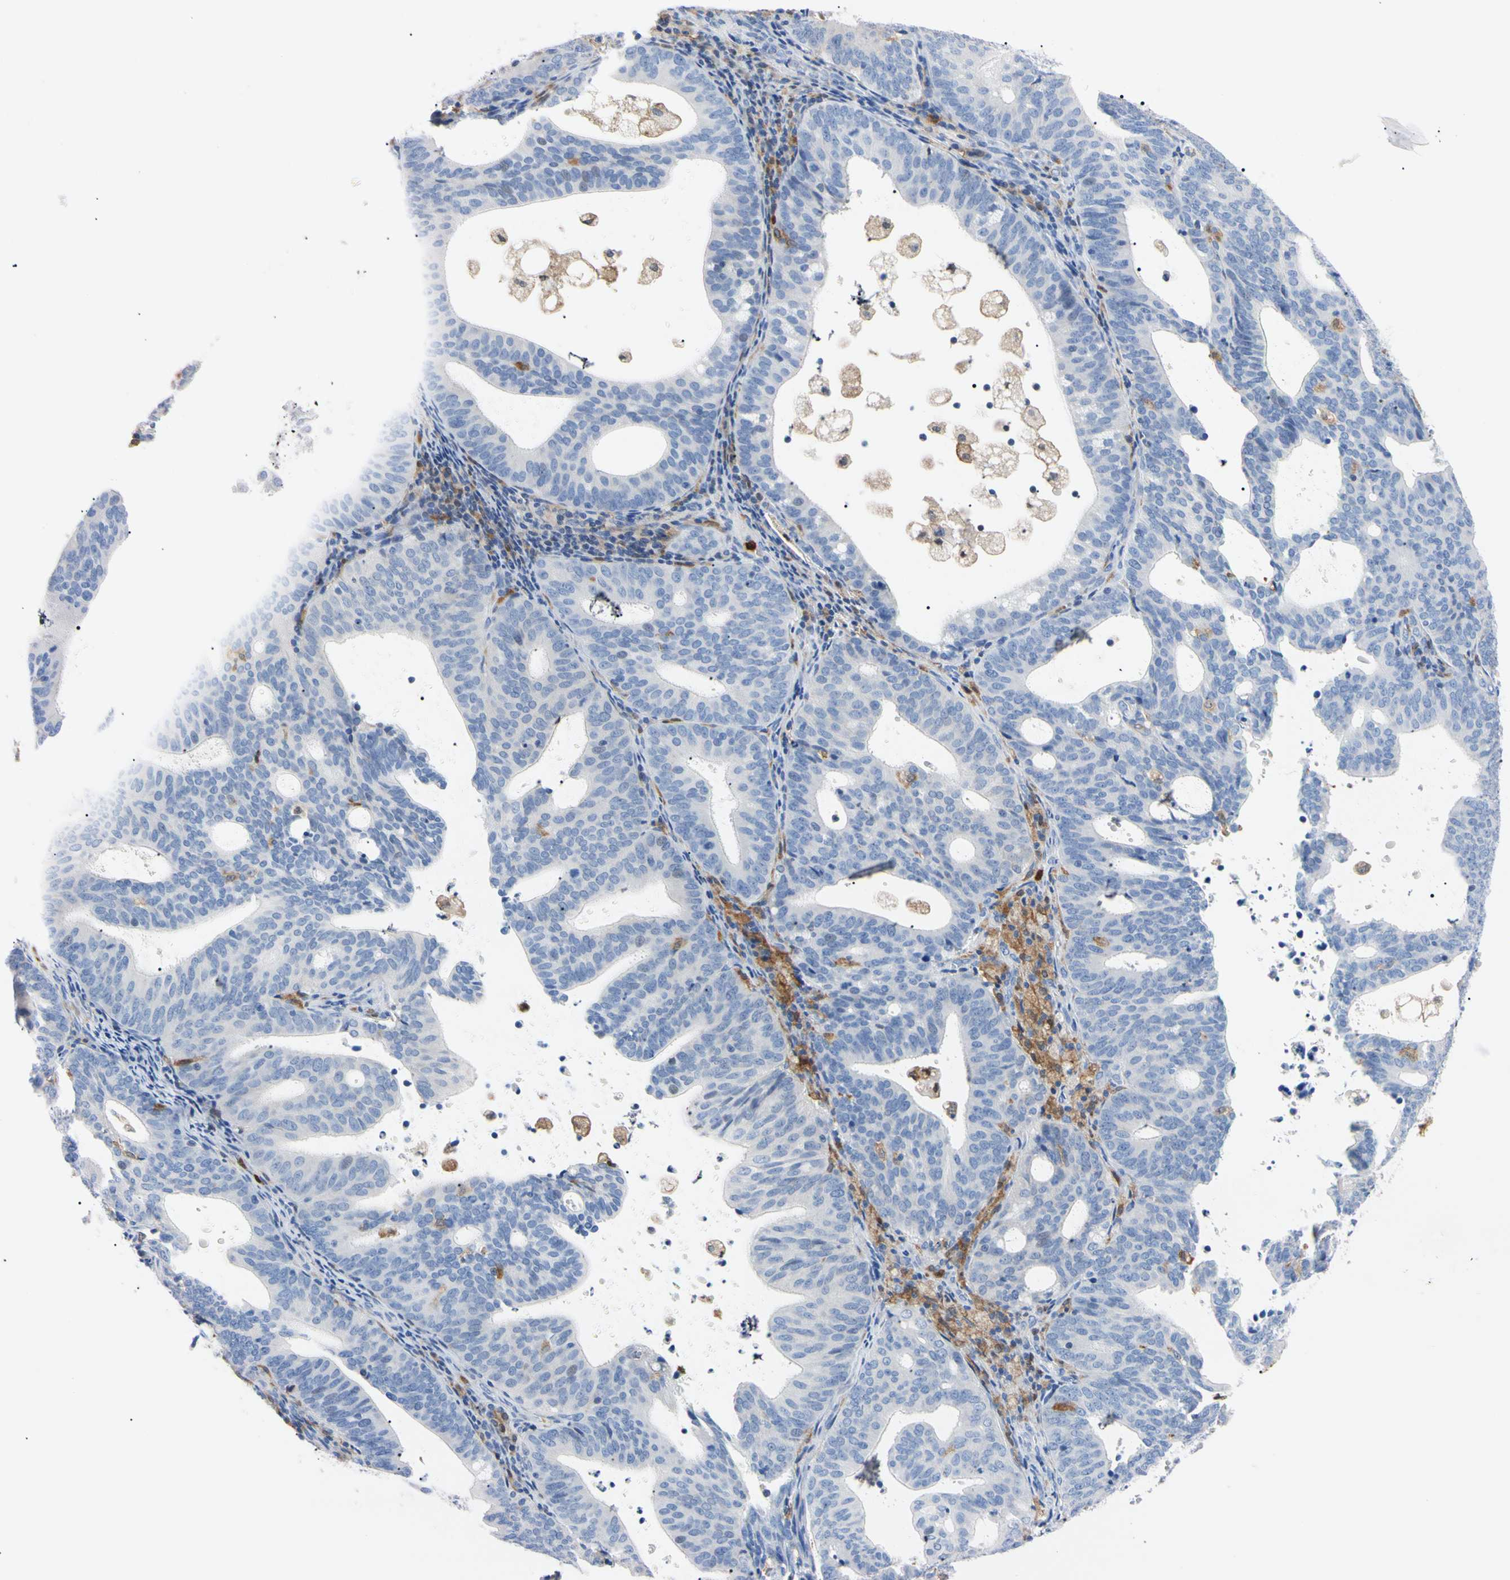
{"staining": {"intensity": "negative", "quantity": "none", "location": "none"}, "tissue": "endometrial cancer", "cell_type": "Tumor cells", "image_type": "cancer", "snomed": [{"axis": "morphology", "description": "Adenocarcinoma, NOS"}, {"axis": "topography", "description": "Uterus"}], "caption": "Immunohistochemistry (IHC) image of adenocarcinoma (endometrial) stained for a protein (brown), which displays no staining in tumor cells.", "gene": "NCF4", "patient": {"sex": "female", "age": 83}}